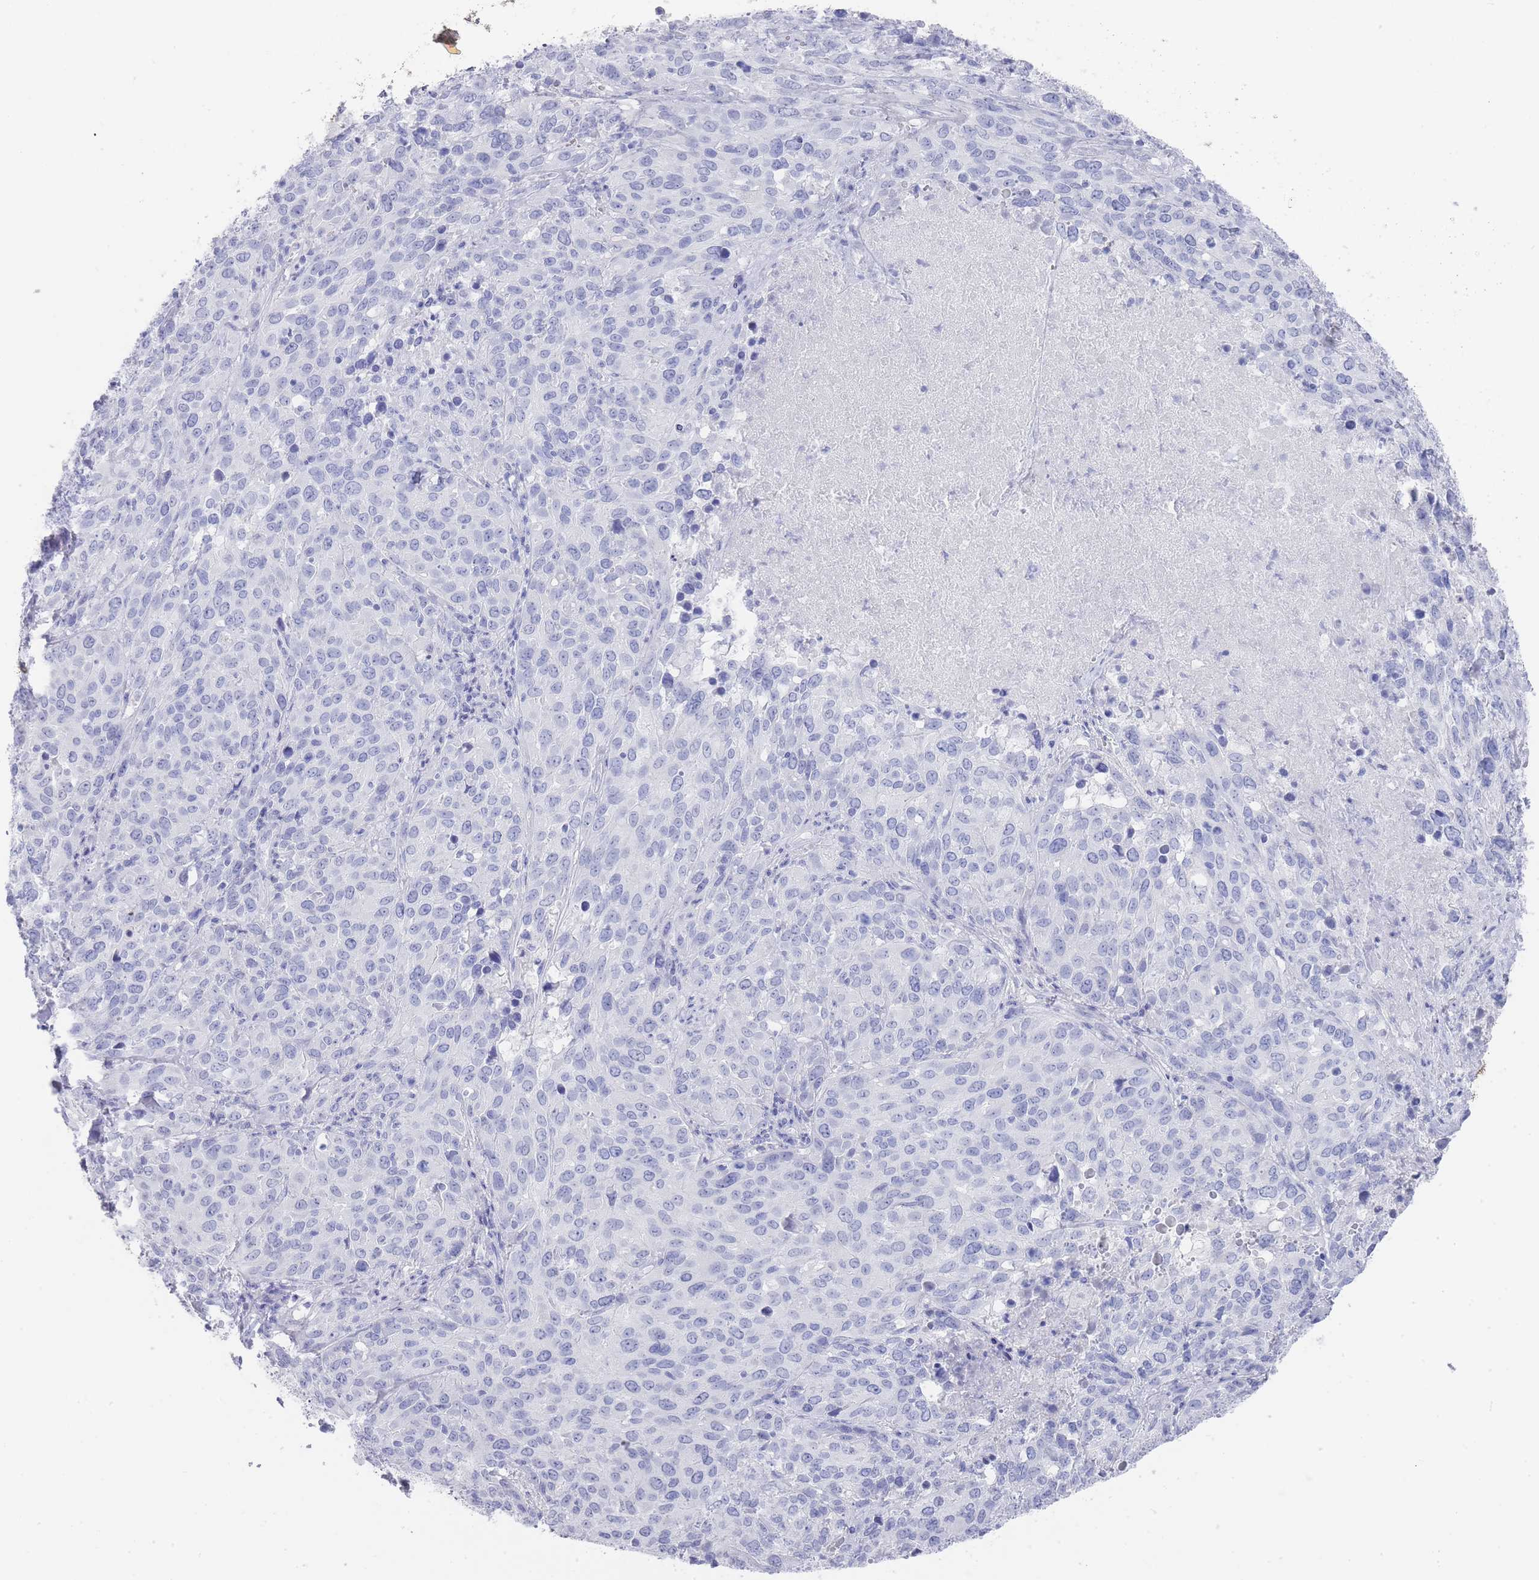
{"staining": {"intensity": "negative", "quantity": "none", "location": "none"}, "tissue": "cervical cancer", "cell_type": "Tumor cells", "image_type": "cancer", "snomed": [{"axis": "morphology", "description": "Squamous cell carcinoma, NOS"}, {"axis": "topography", "description": "Cervix"}], "caption": "Cervical cancer was stained to show a protein in brown. There is no significant staining in tumor cells.", "gene": "RAB2B", "patient": {"sex": "female", "age": 51}}